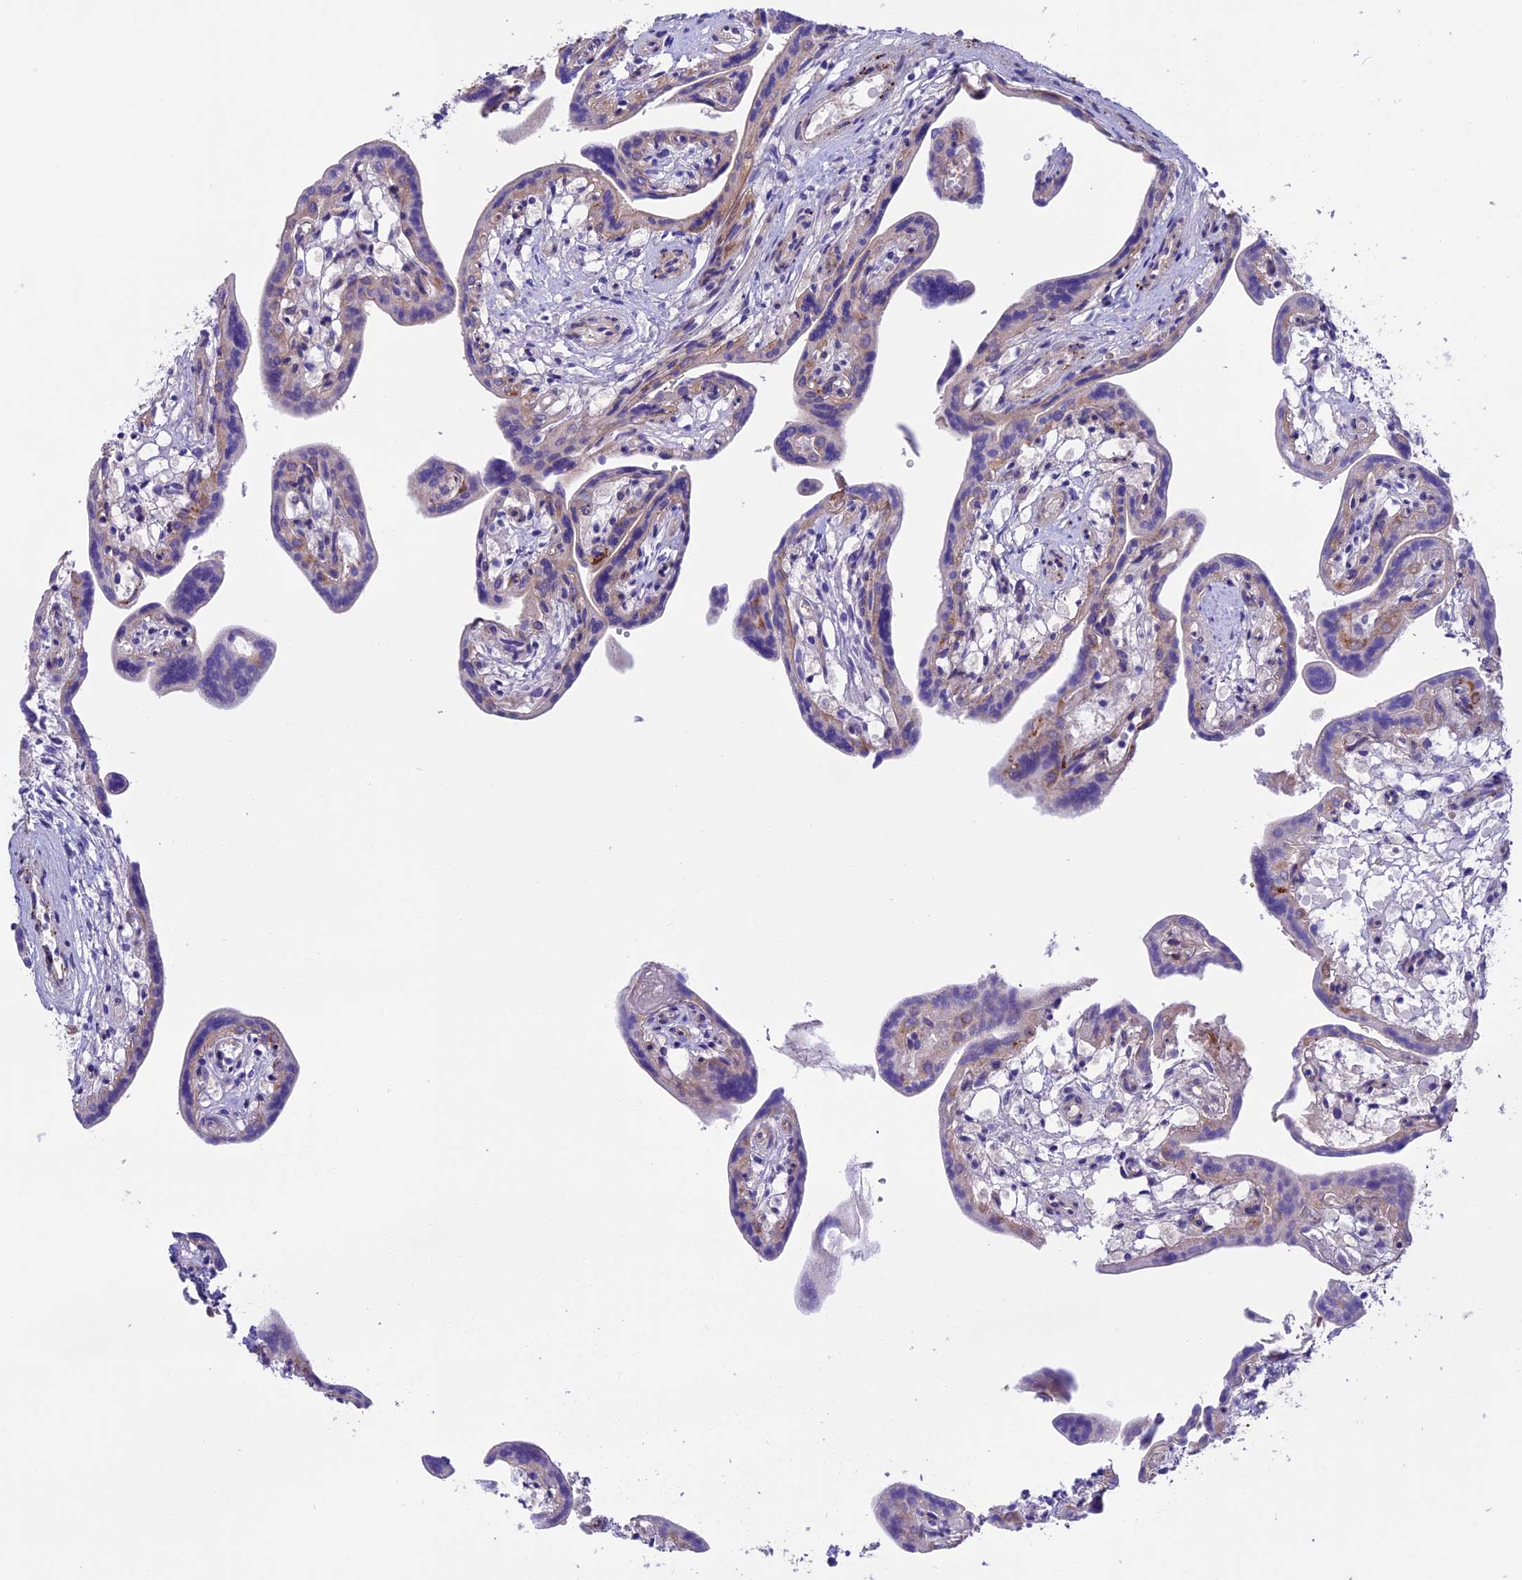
{"staining": {"intensity": "weak", "quantity": "25%-75%", "location": "cytoplasmic/membranous,nuclear"}, "tissue": "placenta", "cell_type": "Trophoblastic cells", "image_type": "normal", "snomed": [{"axis": "morphology", "description": "Normal tissue, NOS"}, {"axis": "topography", "description": "Placenta"}], "caption": "Weak cytoplasmic/membranous,nuclear protein positivity is present in approximately 25%-75% of trophoblastic cells in placenta.", "gene": "TMEM171", "patient": {"sex": "female", "age": 37}}